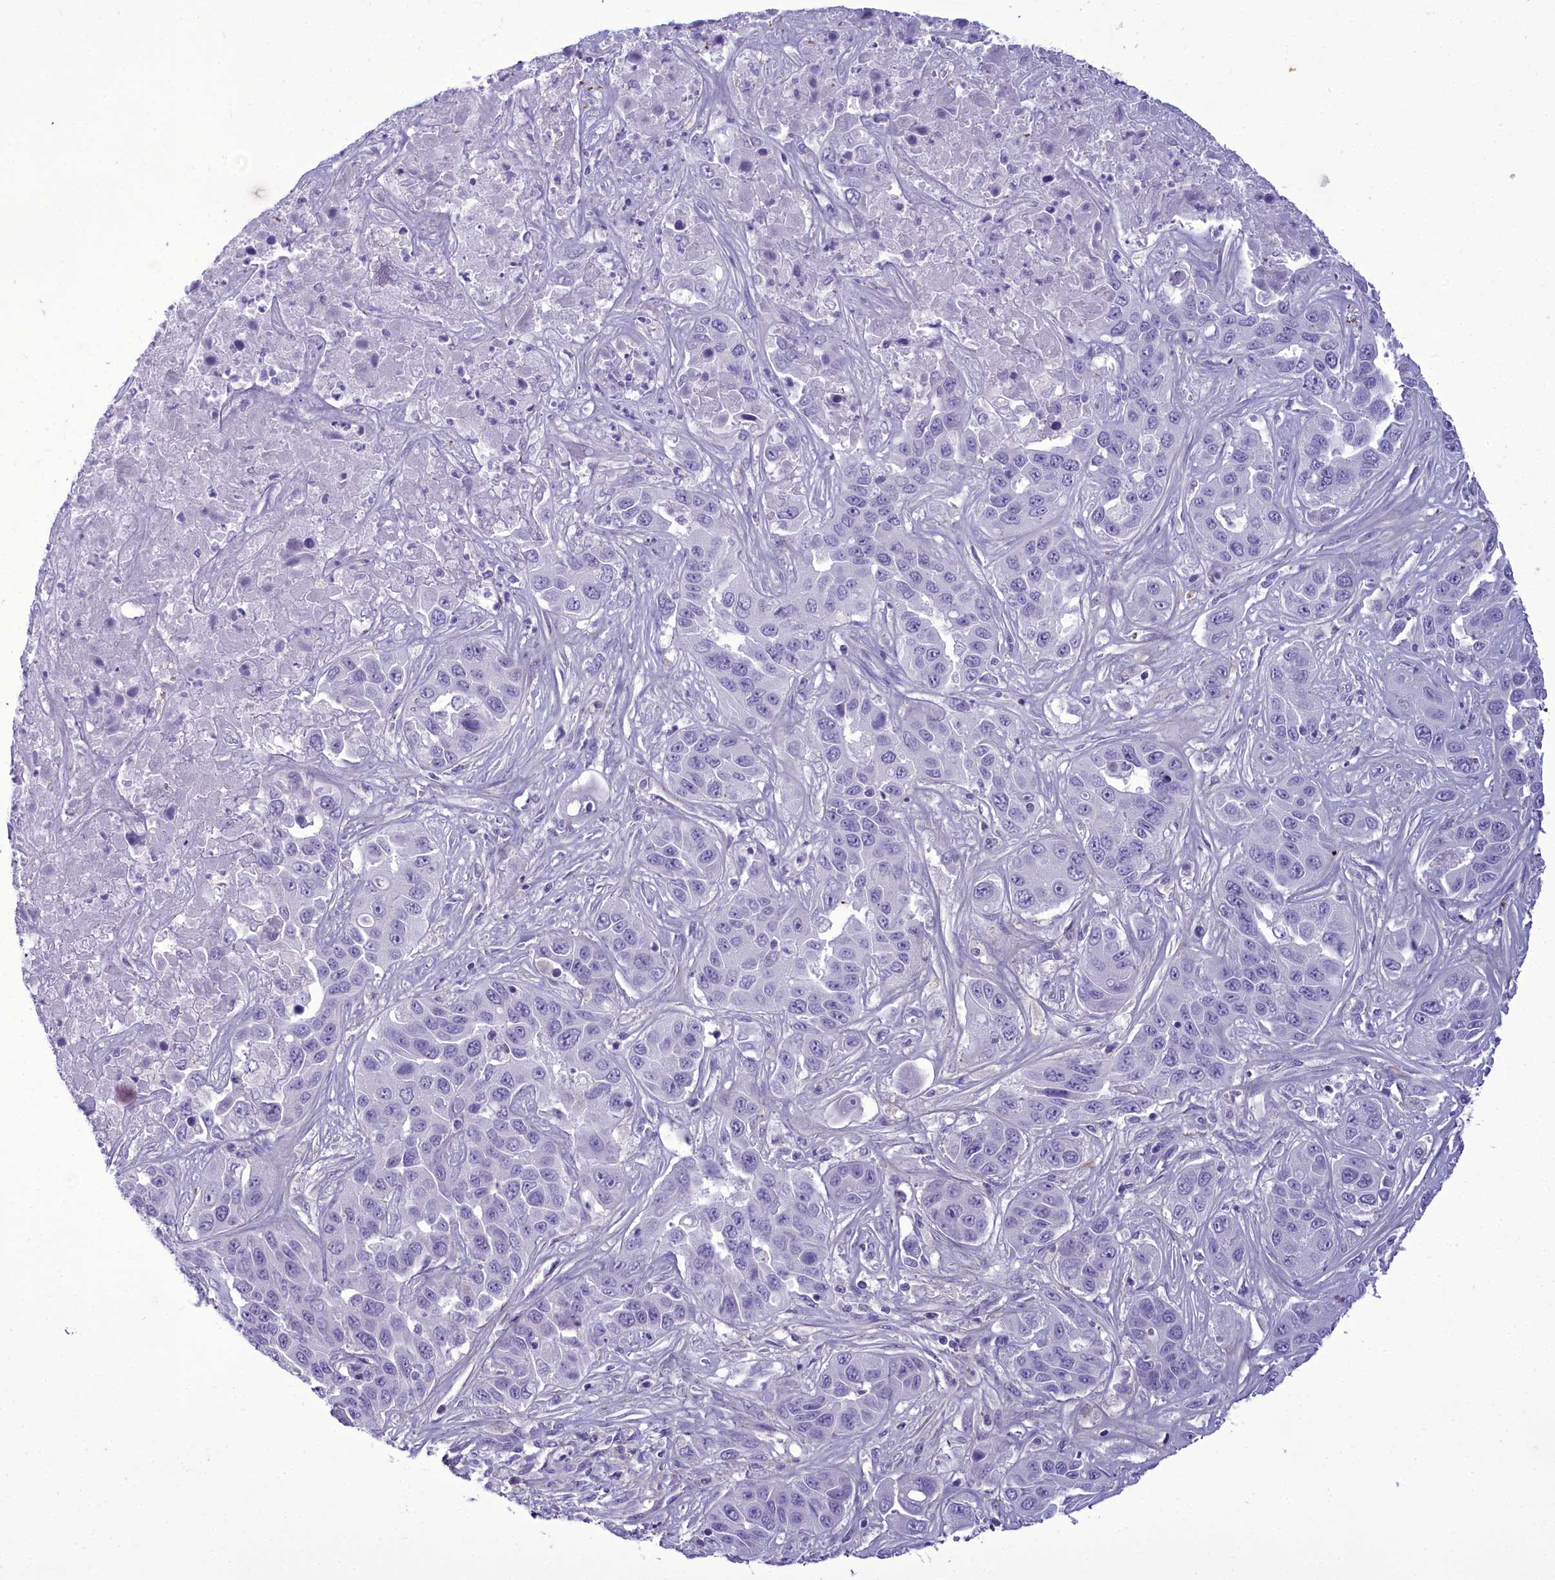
{"staining": {"intensity": "negative", "quantity": "none", "location": "none"}, "tissue": "liver cancer", "cell_type": "Tumor cells", "image_type": "cancer", "snomed": [{"axis": "morphology", "description": "Cholangiocarcinoma"}, {"axis": "topography", "description": "Liver"}], "caption": "DAB immunohistochemical staining of cholangiocarcinoma (liver) demonstrates no significant expression in tumor cells.", "gene": "OSTN", "patient": {"sex": "female", "age": 52}}